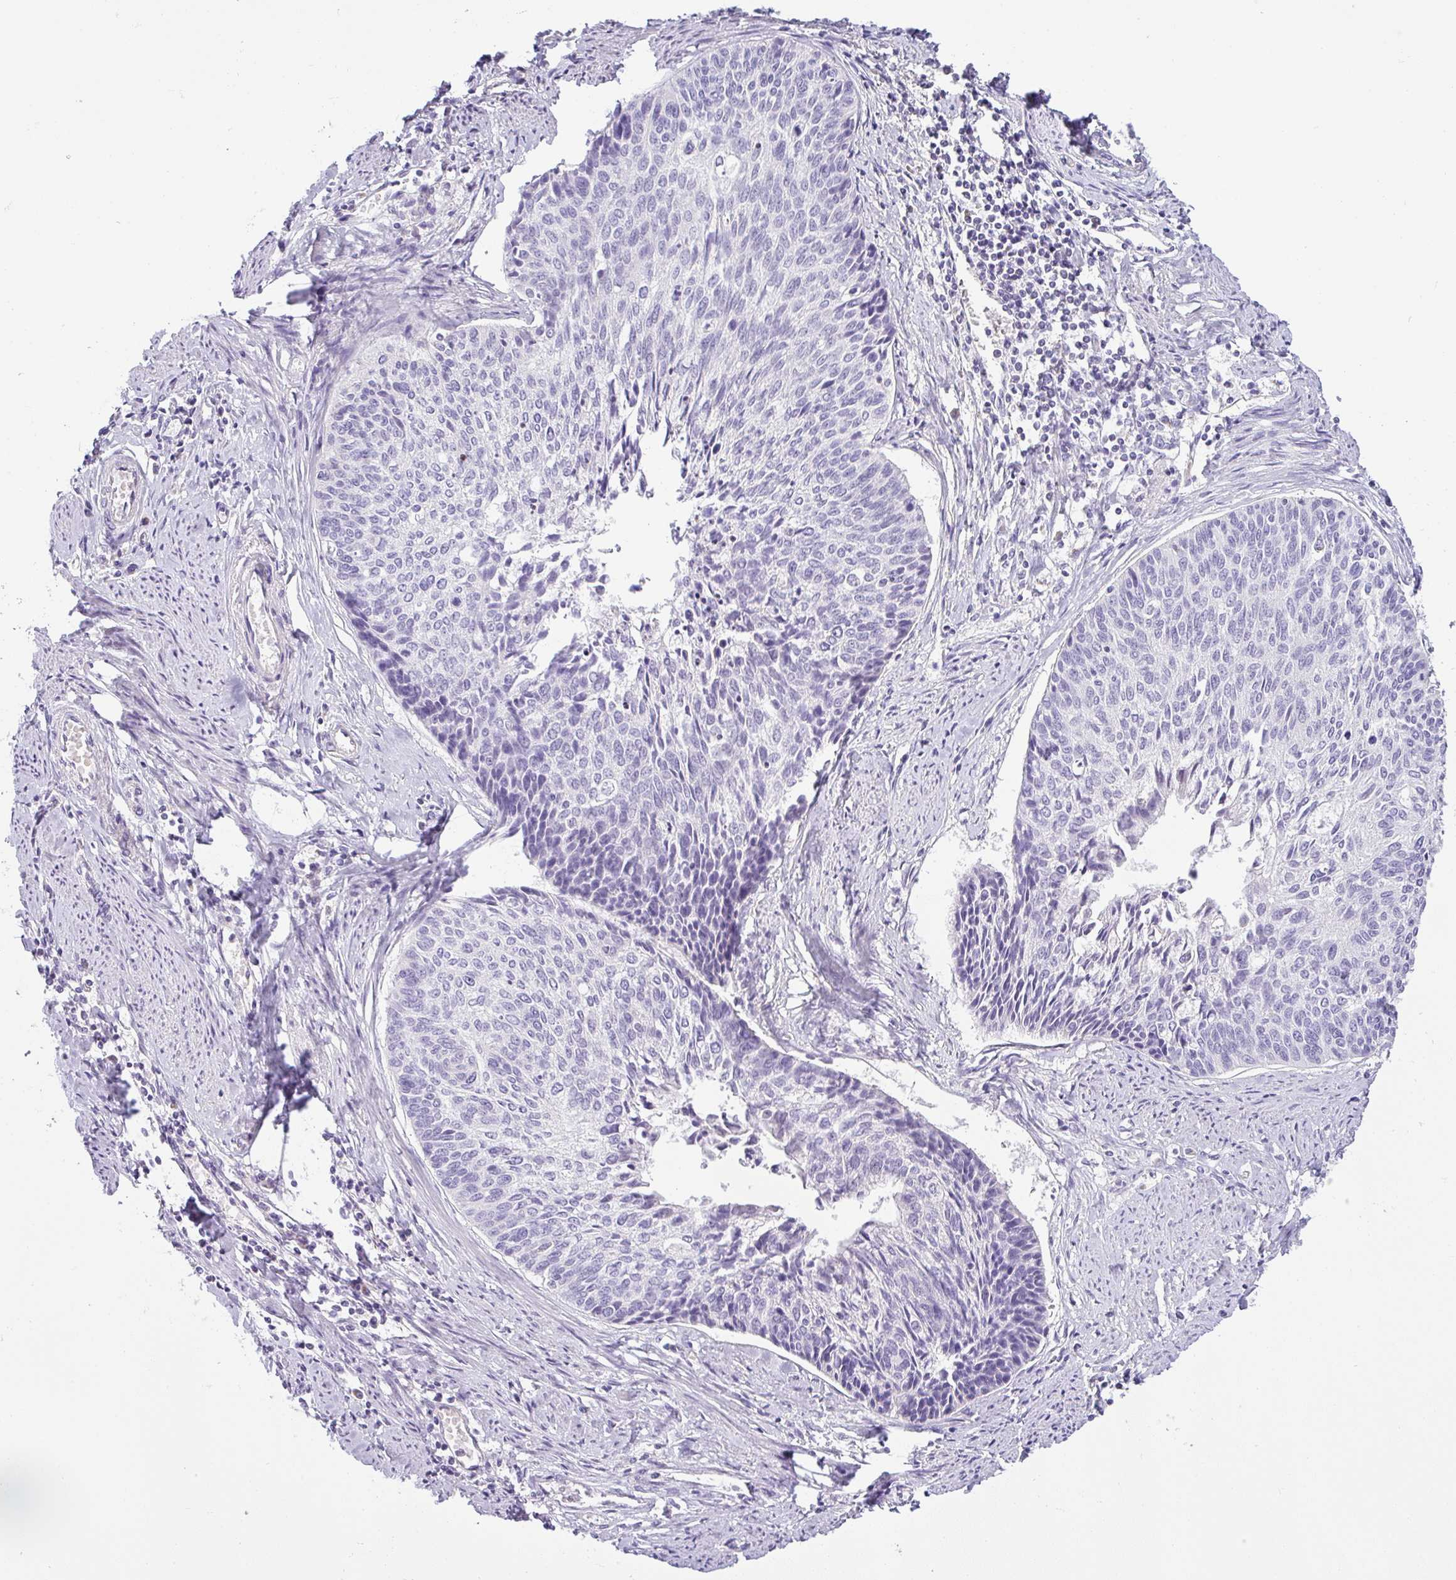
{"staining": {"intensity": "negative", "quantity": "none", "location": "none"}, "tissue": "cervical cancer", "cell_type": "Tumor cells", "image_type": "cancer", "snomed": [{"axis": "morphology", "description": "Squamous cell carcinoma, NOS"}, {"axis": "topography", "description": "Cervix"}], "caption": "IHC histopathology image of neoplastic tissue: human squamous cell carcinoma (cervical) stained with DAB shows no significant protein positivity in tumor cells.", "gene": "NDUFB2", "patient": {"sex": "female", "age": 55}}